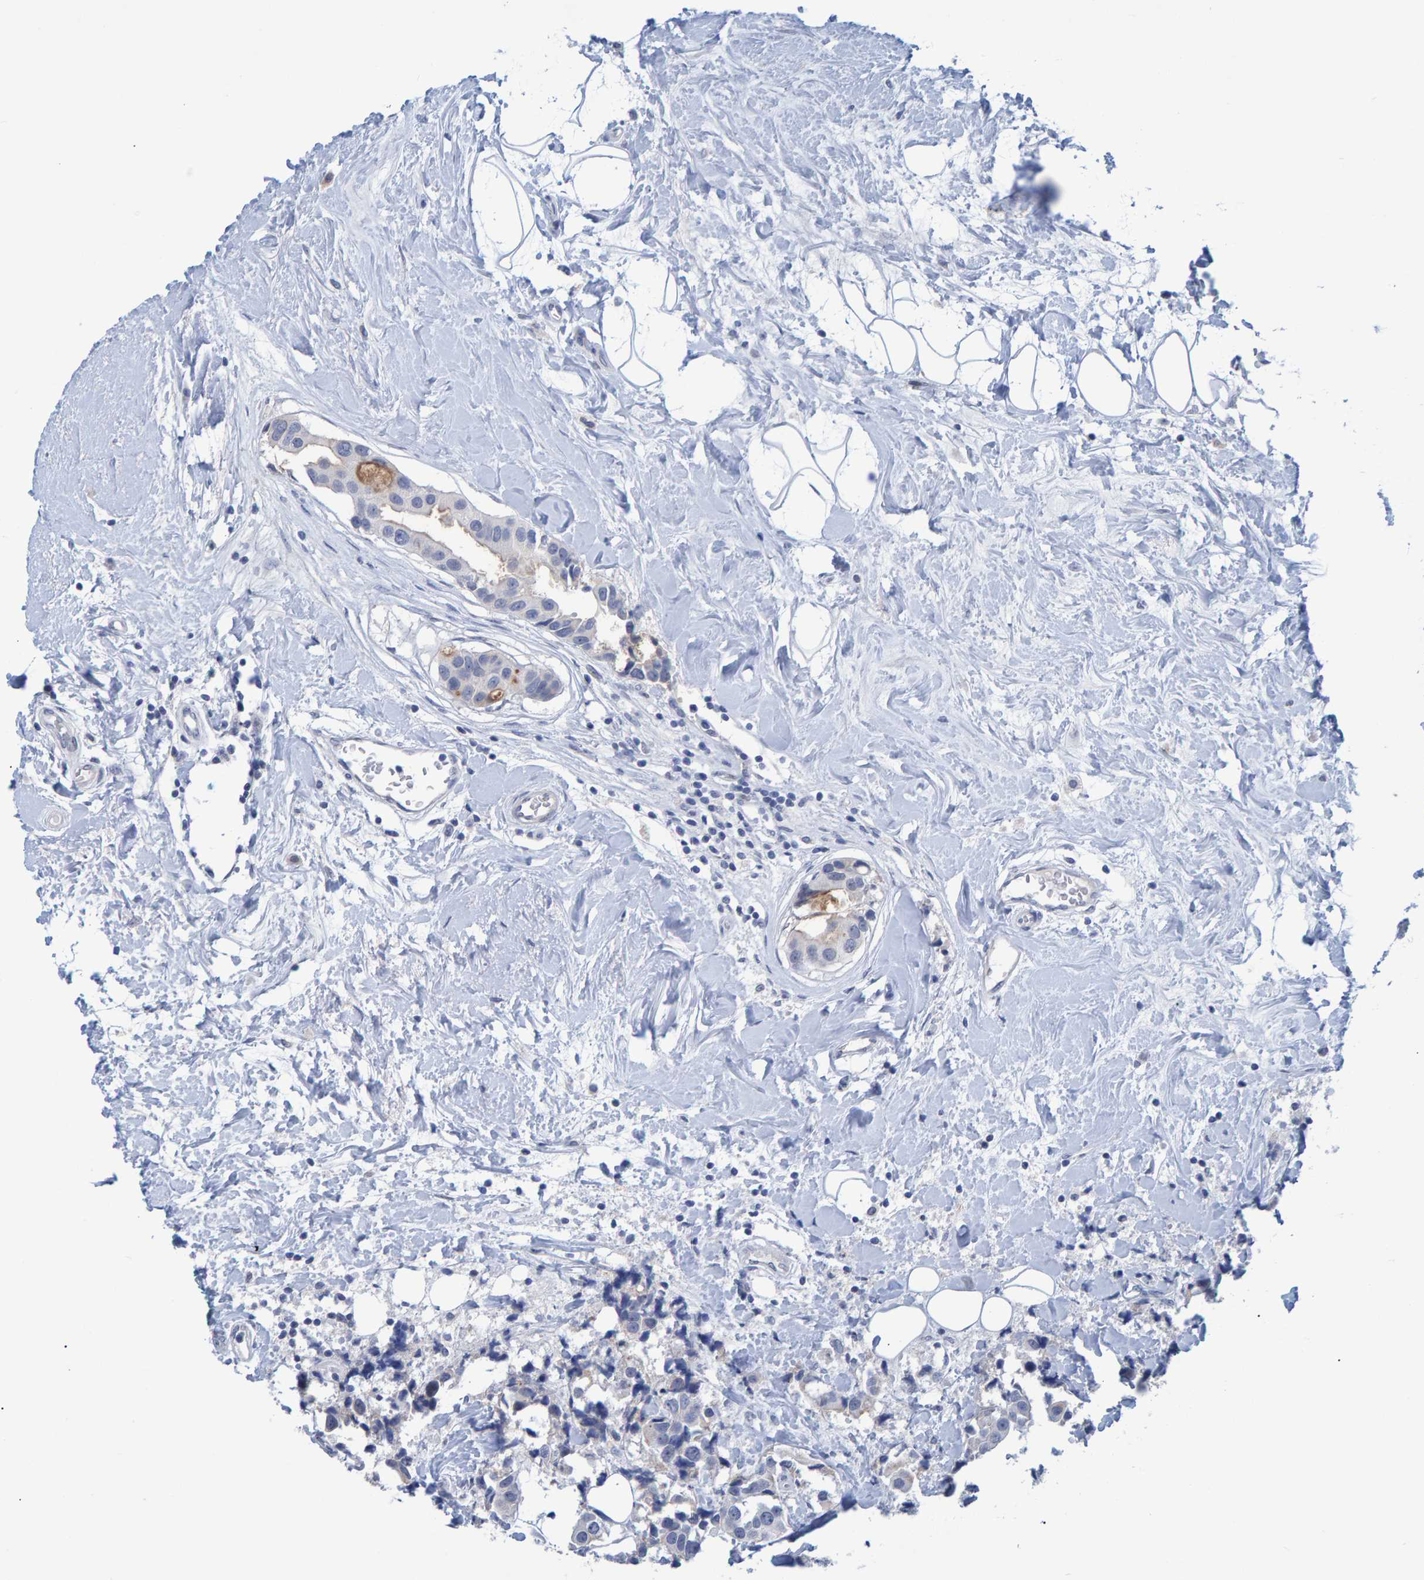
{"staining": {"intensity": "weak", "quantity": "<25%", "location": "cytoplasmic/membranous"}, "tissue": "breast cancer", "cell_type": "Tumor cells", "image_type": "cancer", "snomed": [{"axis": "morphology", "description": "Normal tissue, NOS"}, {"axis": "morphology", "description": "Duct carcinoma"}, {"axis": "topography", "description": "Breast"}], "caption": "Immunohistochemistry (IHC) micrograph of intraductal carcinoma (breast) stained for a protein (brown), which demonstrates no positivity in tumor cells.", "gene": "PROCA1", "patient": {"sex": "female", "age": 39}}